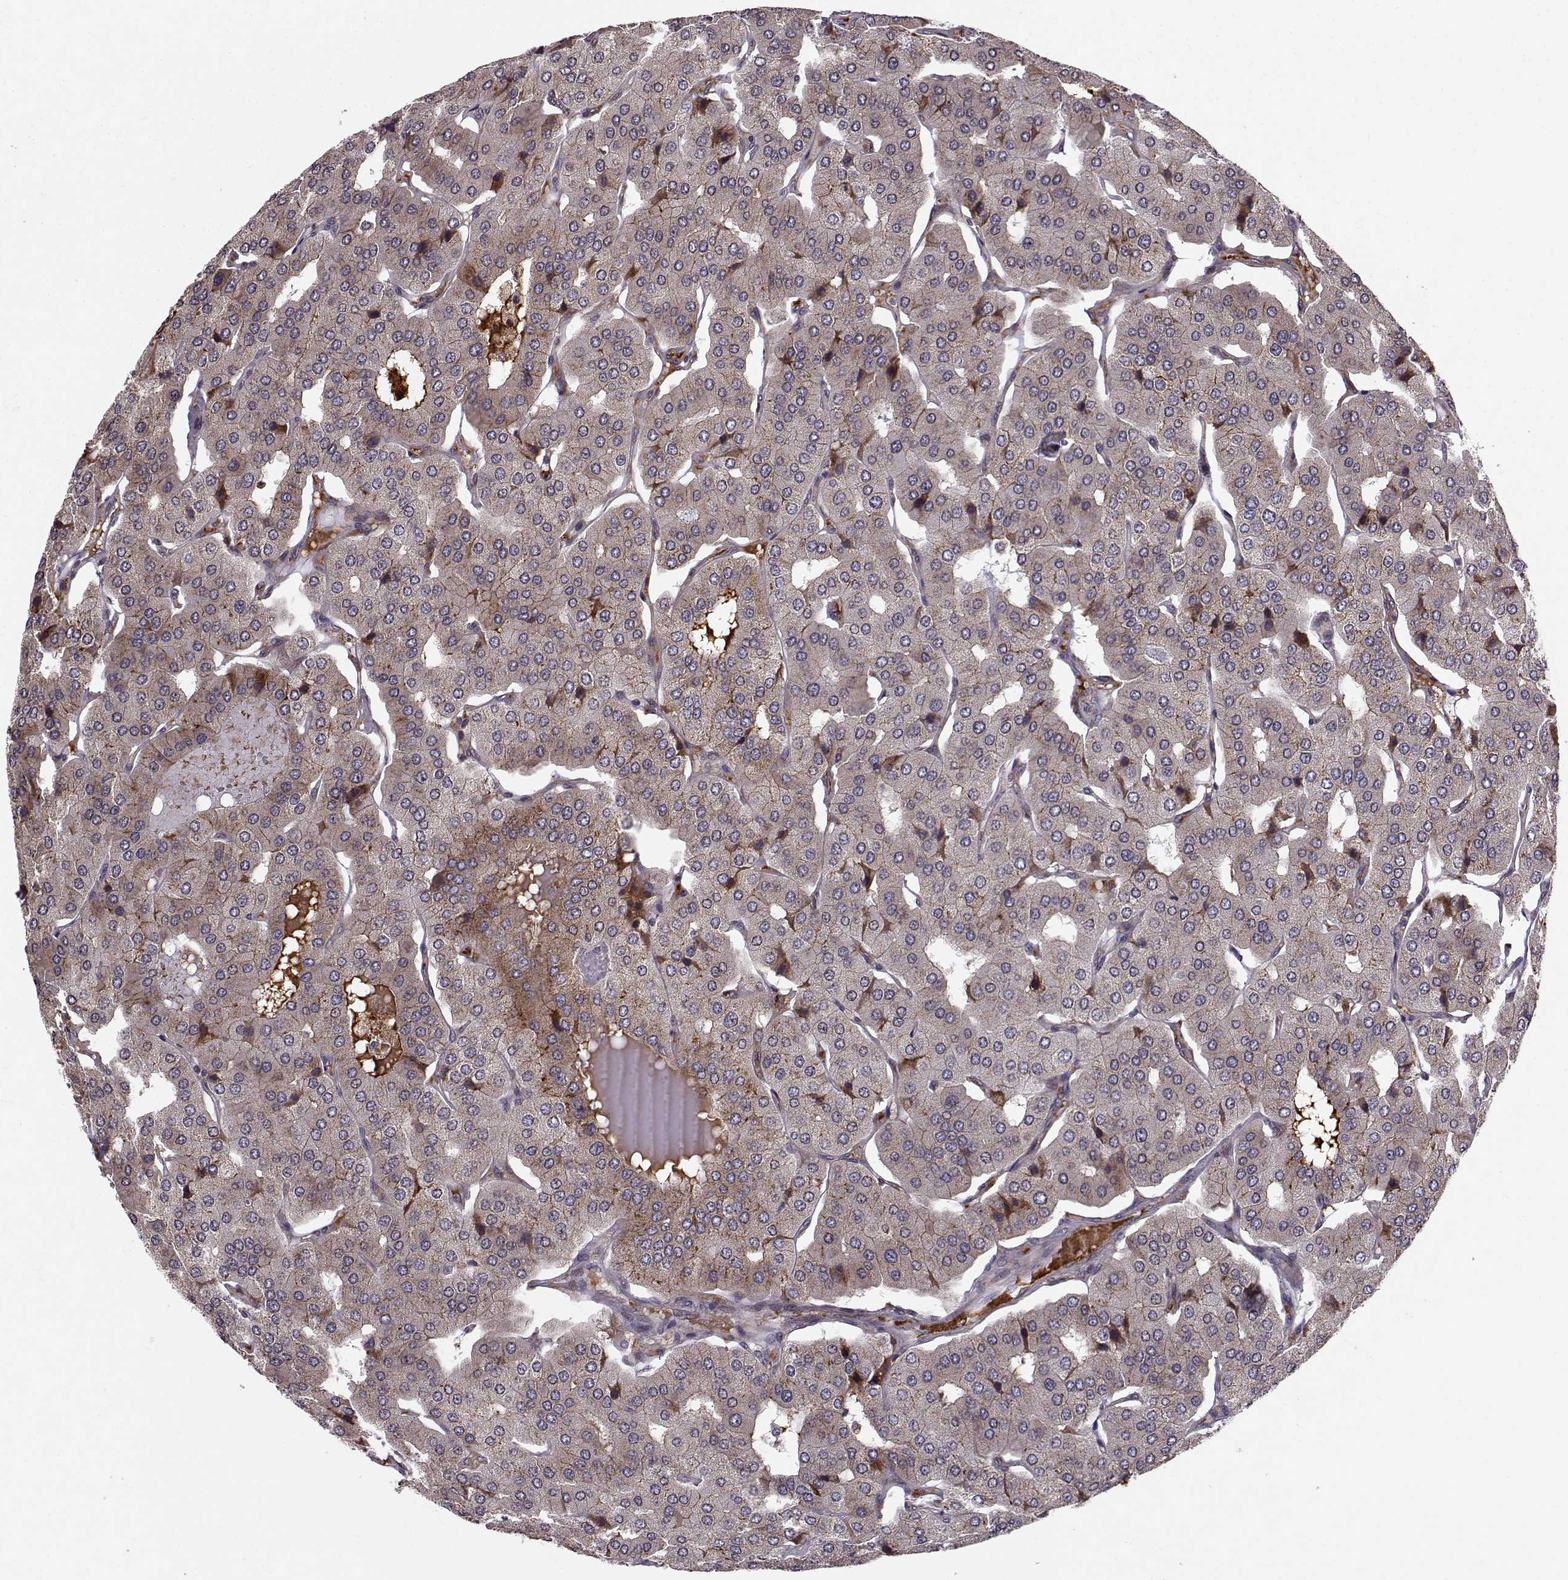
{"staining": {"intensity": "weak", "quantity": "25%-75%", "location": "cytoplasmic/membranous"}, "tissue": "parathyroid gland", "cell_type": "Glandular cells", "image_type": "normal", "snomed": [{"axis": "morphology", "description": "Normal tissue, NOS"}, {"axis": "morphology", "description": "Adenoma, NOS"}, {"axis": "topography", "description": "Parathyroid gland"}], "caption": "Human parathyroid gland stained with a brown dye demonstrates weak cytoplasmic/membranous positive expression in approximately 25%-75% of glandular cells.", "gene": "RPL31", "patient": {"sex": "female", "age": 86}}